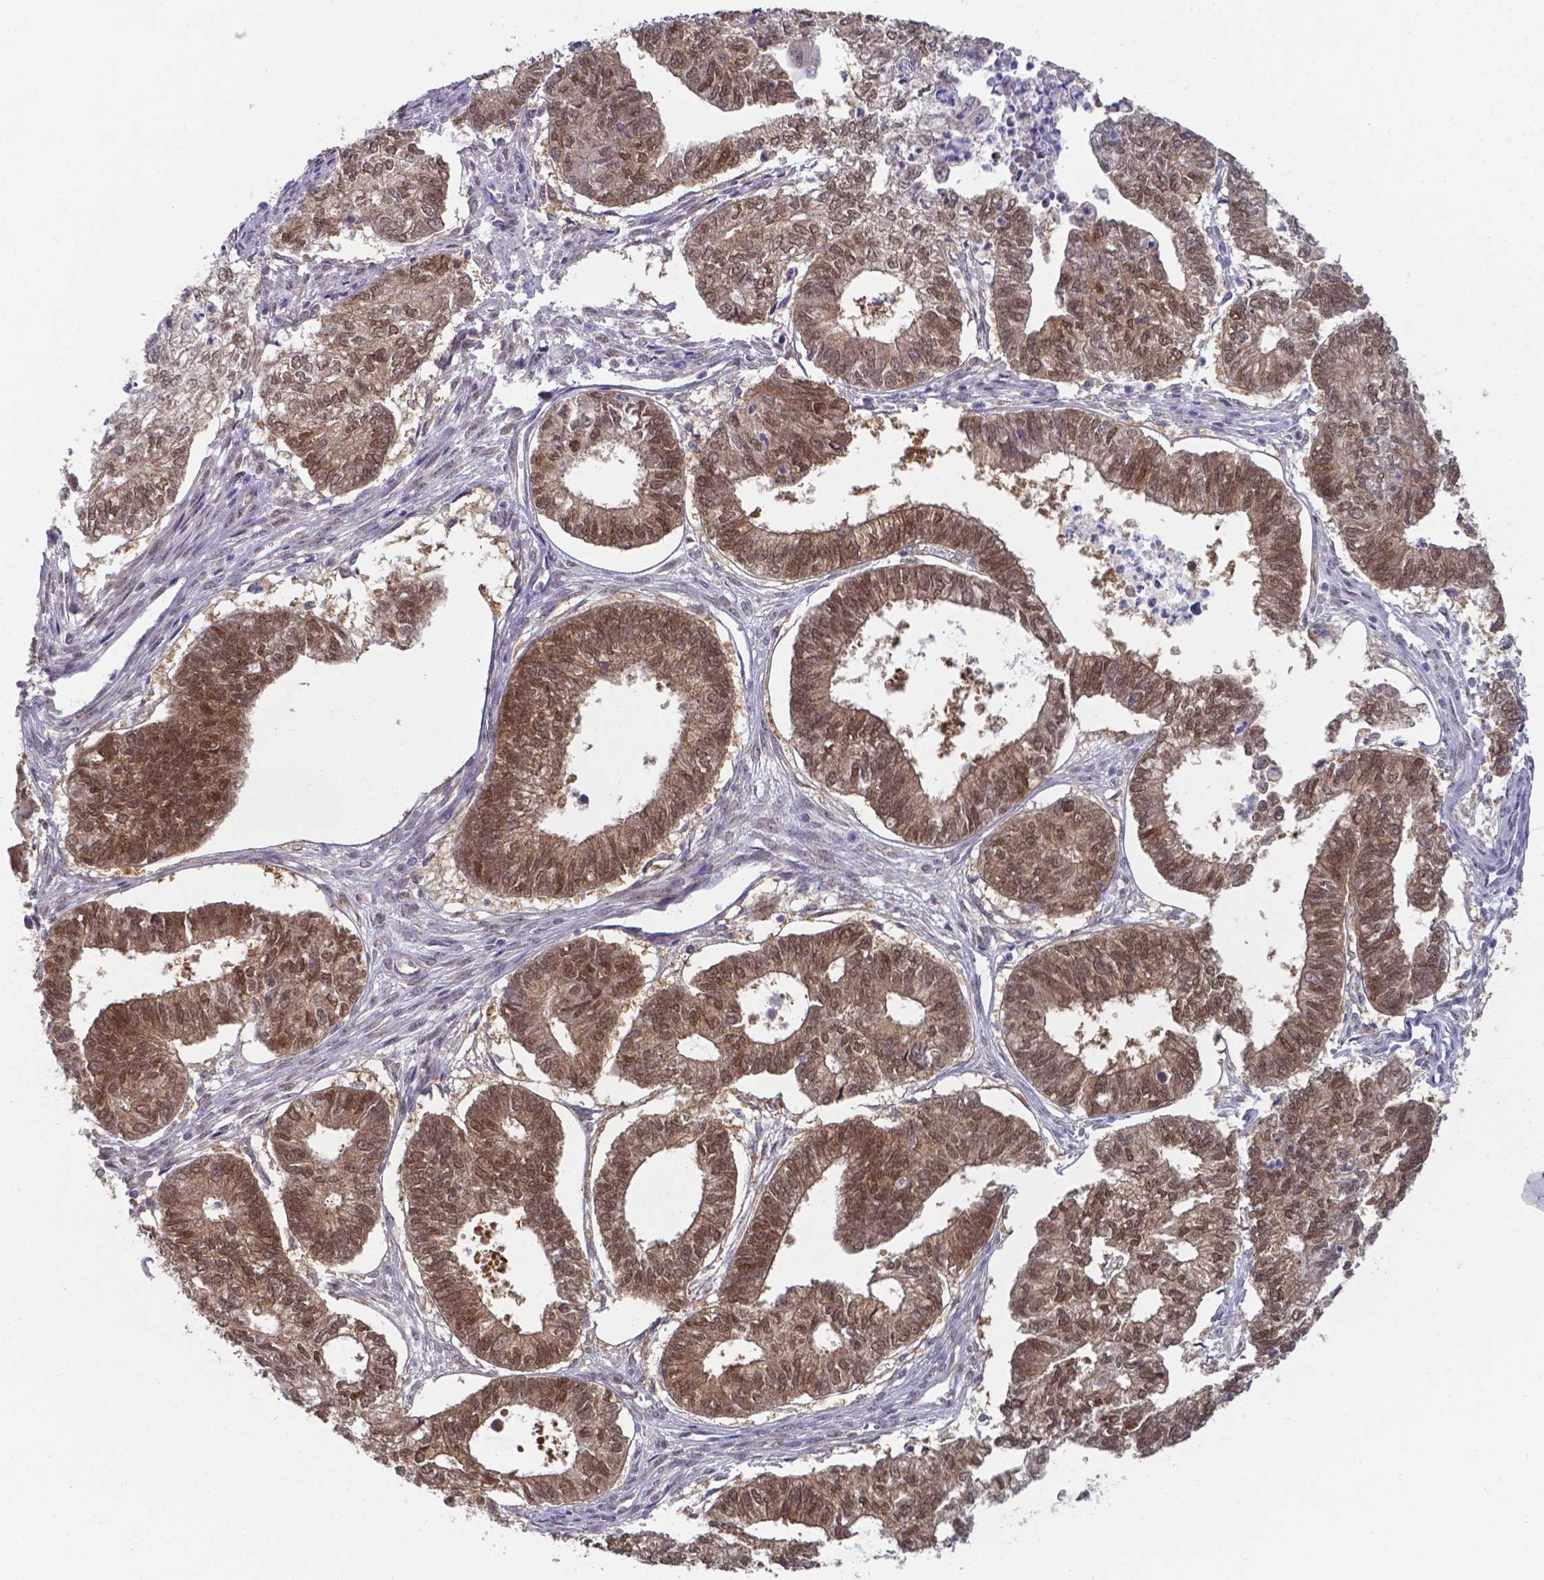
{"staining": {"intensity": "moderate", "quantity": ">75%", "location": "cytoplasmic/membranous,nuclear"}, "tissue": "ovarian cancer", "cell_type": "Tumor cells", "image_type": "cancer", "snomed": [{"axis": "morphology", "description": "Carcinoma, endometroid"}, {"axis": "topography", "description": "Ovary"}], "caption": "Ovarian cancer (endometroid carcinoma) stained for a protein (brown) shows moderate cytoplasmic/membranous and nuclear positive positivity in approximately >75% of tumor cells.", "gene": "UBE2E2", "patient": {"sex": "female", "age": 64}}